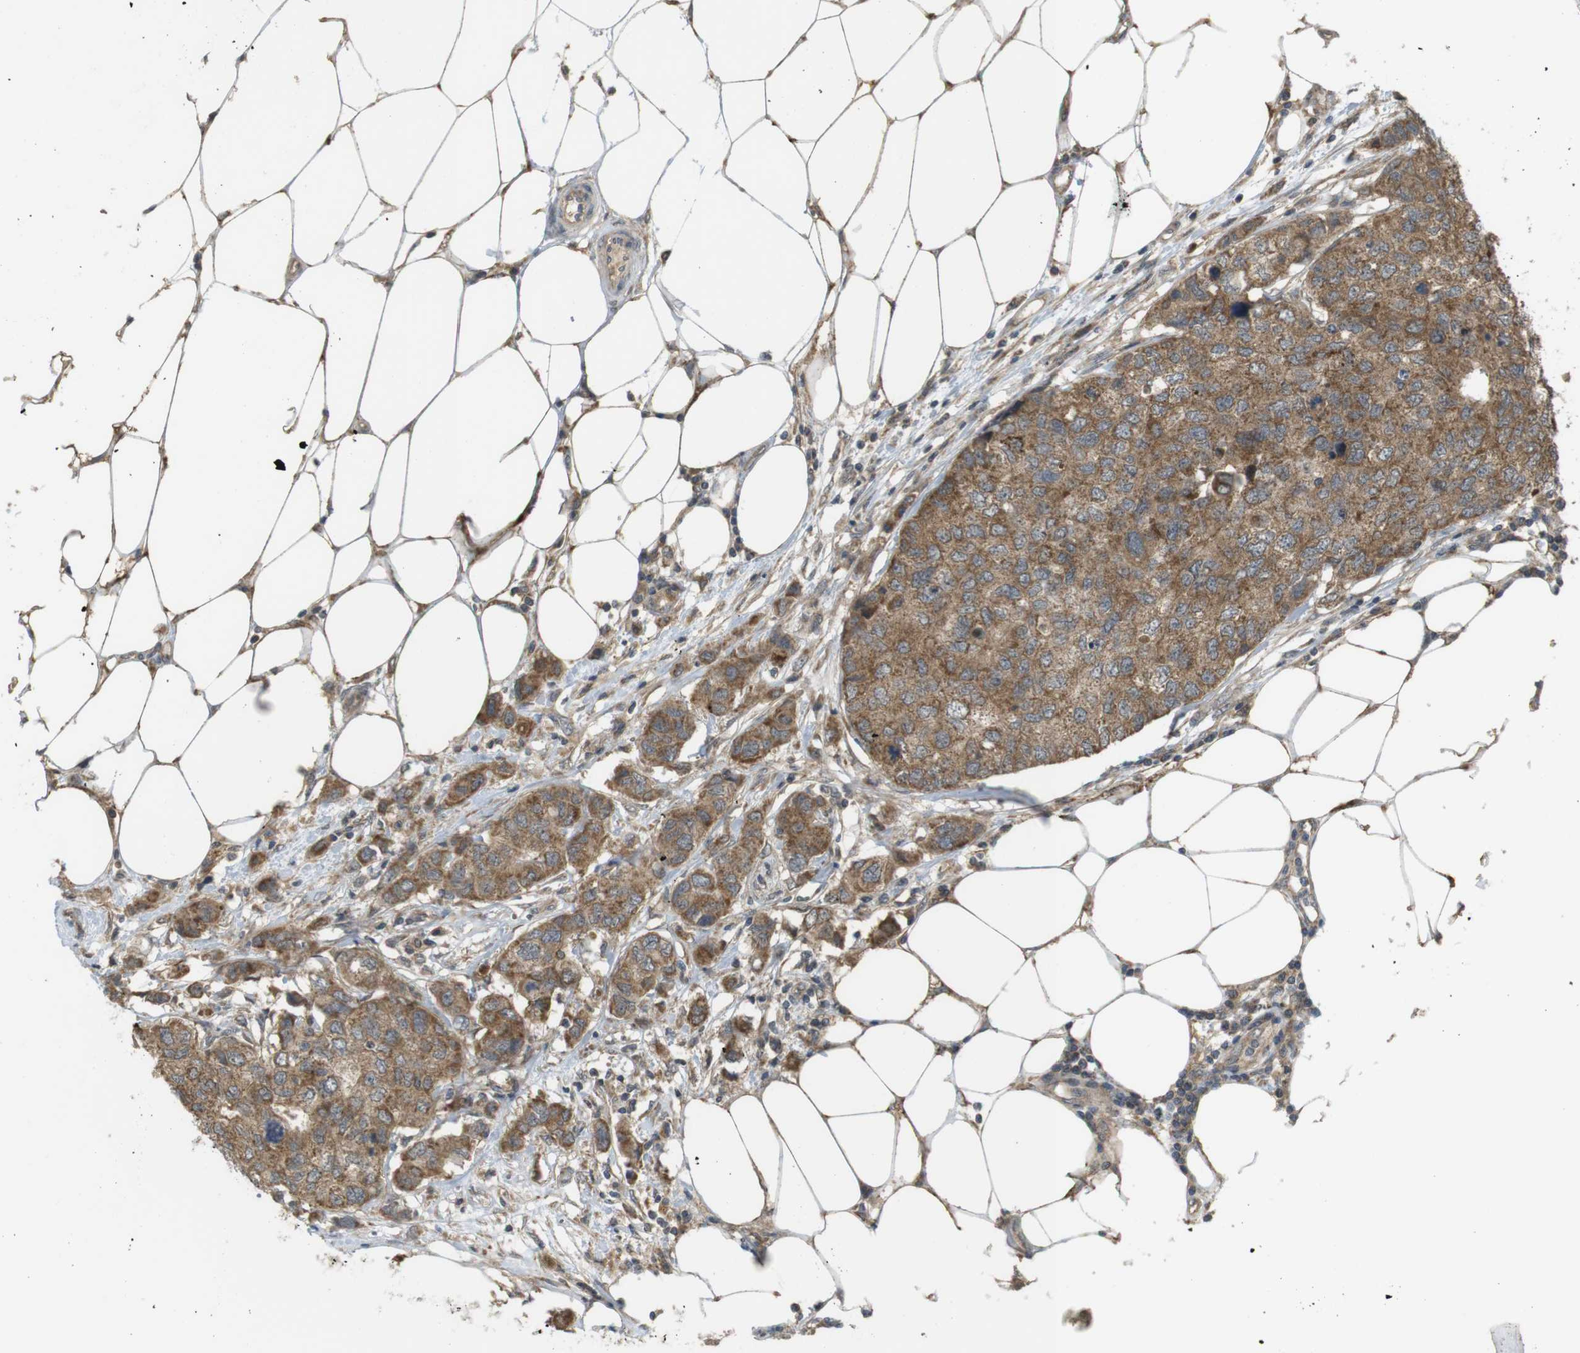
{"staining": {"intensity": "moderate", "quantity": ">75%", "location": "cytoplasmic/membranous"}, "tissue": "breast cancer", "cell_type": "Tumor cells", "image_type": "cancer", "snomed": [{"axis": "morphology", "description": "Duct carcinoma"}, {"axis": "topography", "description": "Breast"}], "caption": "The image demonstrates immunohistochemical staining of breast intraductal carcinoma. There is moderate cytoplasmic/membranous staining is appreciated in approximately >75% of tumor cells. (brown staining indicates protein expression, while blue staining denotes nuclei).", "gene": "RNF130", "patient": {"sex": "female", "age": 50}}